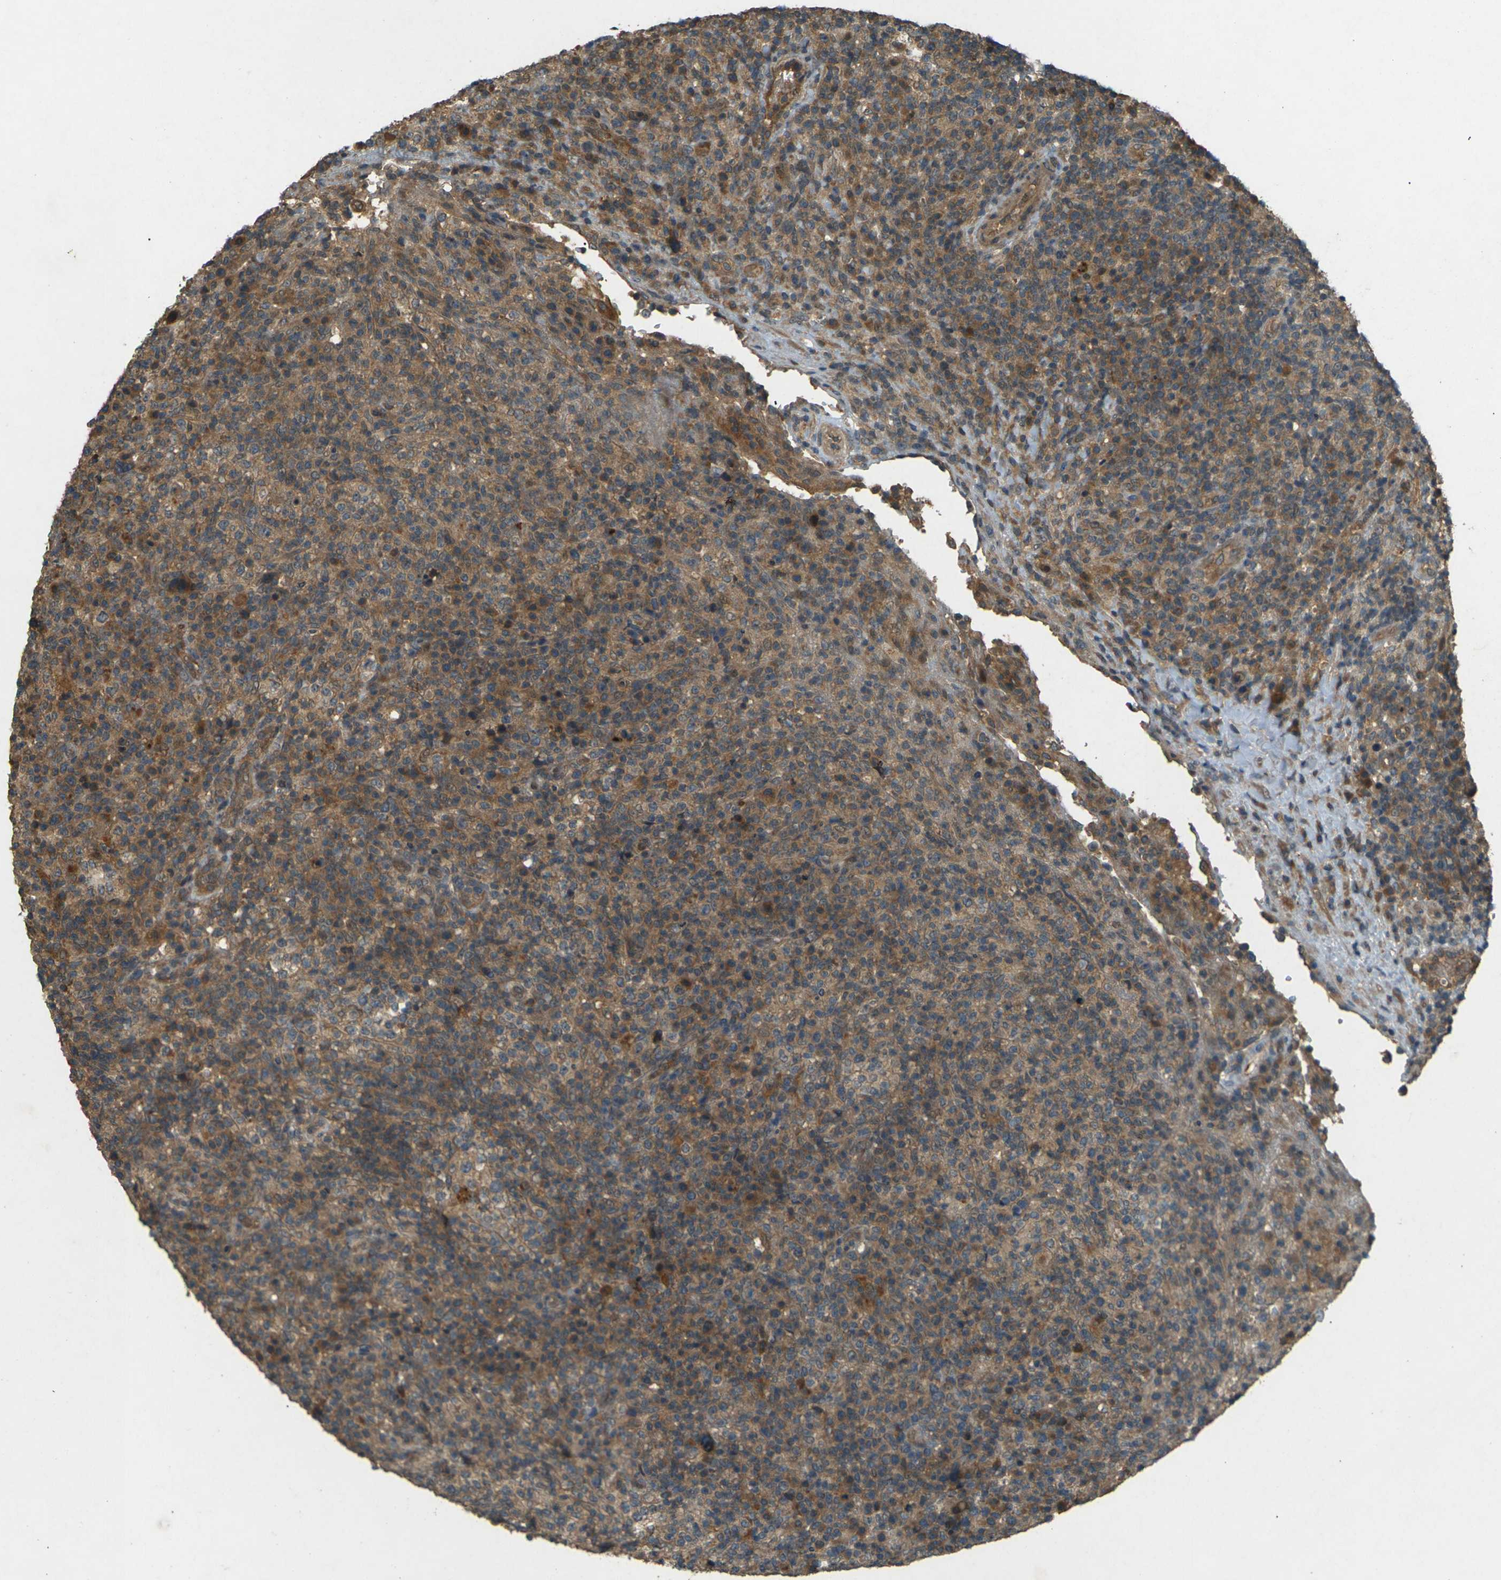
{"staining": {"intensity": "moderate", "quantity": ">75%", "location": "cytoplasmic/membranous"}, "tissue": "lymphoma", "cell_type": "Tumor cells", "image_type": "cancer", "snomed": [{"axis": "morphology", "description": "Malignant lymphoma, non-Hodgkin's type, High grade"}, {"axis": "topography", "description": "Lymph node"}], "caption": "Lymphoma stained with a brown dye reveals moderate cytoplasmic/membranous positive positivity in approximately >75% of tumor cells.", "gene": "TAP1", "patient": {"sex": "female", "age": 76}}